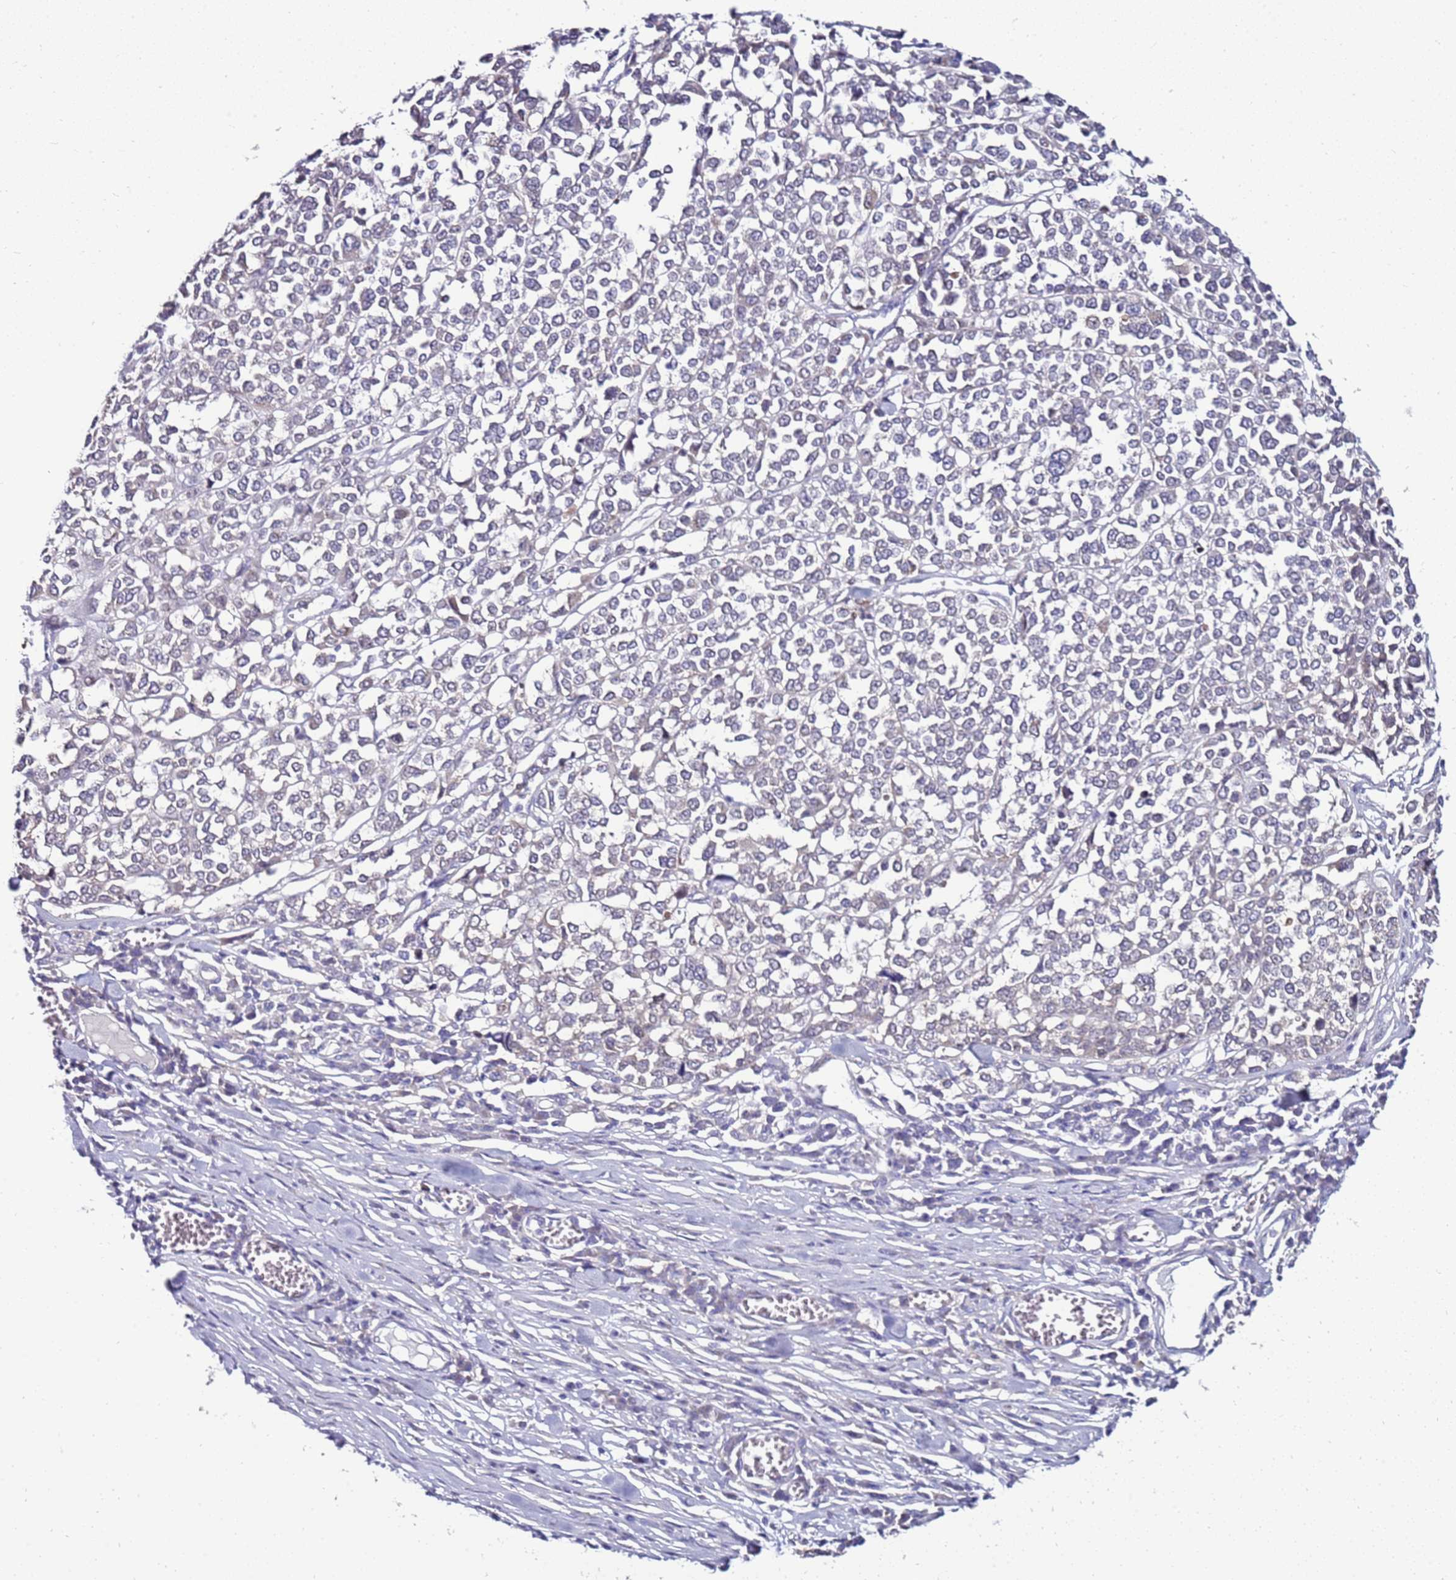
{"staining": {"intensity": "negative", "quantity": "none", "location": "none"}, "tissue": "melanoma", "cell_type": "Tumor cells", "image_type": "cancer", "snomed": [{"axis": "morphology", "description": "Malignant melanoma, Metastatic site"}, {"axis": "topography", "description": "Lymph node"}], "caption": "Protein analysis of melanoma exhibits no significant staining in tumor cells.", "gene": "GPN3", "patient": {"sex": "male", "age": 44}}